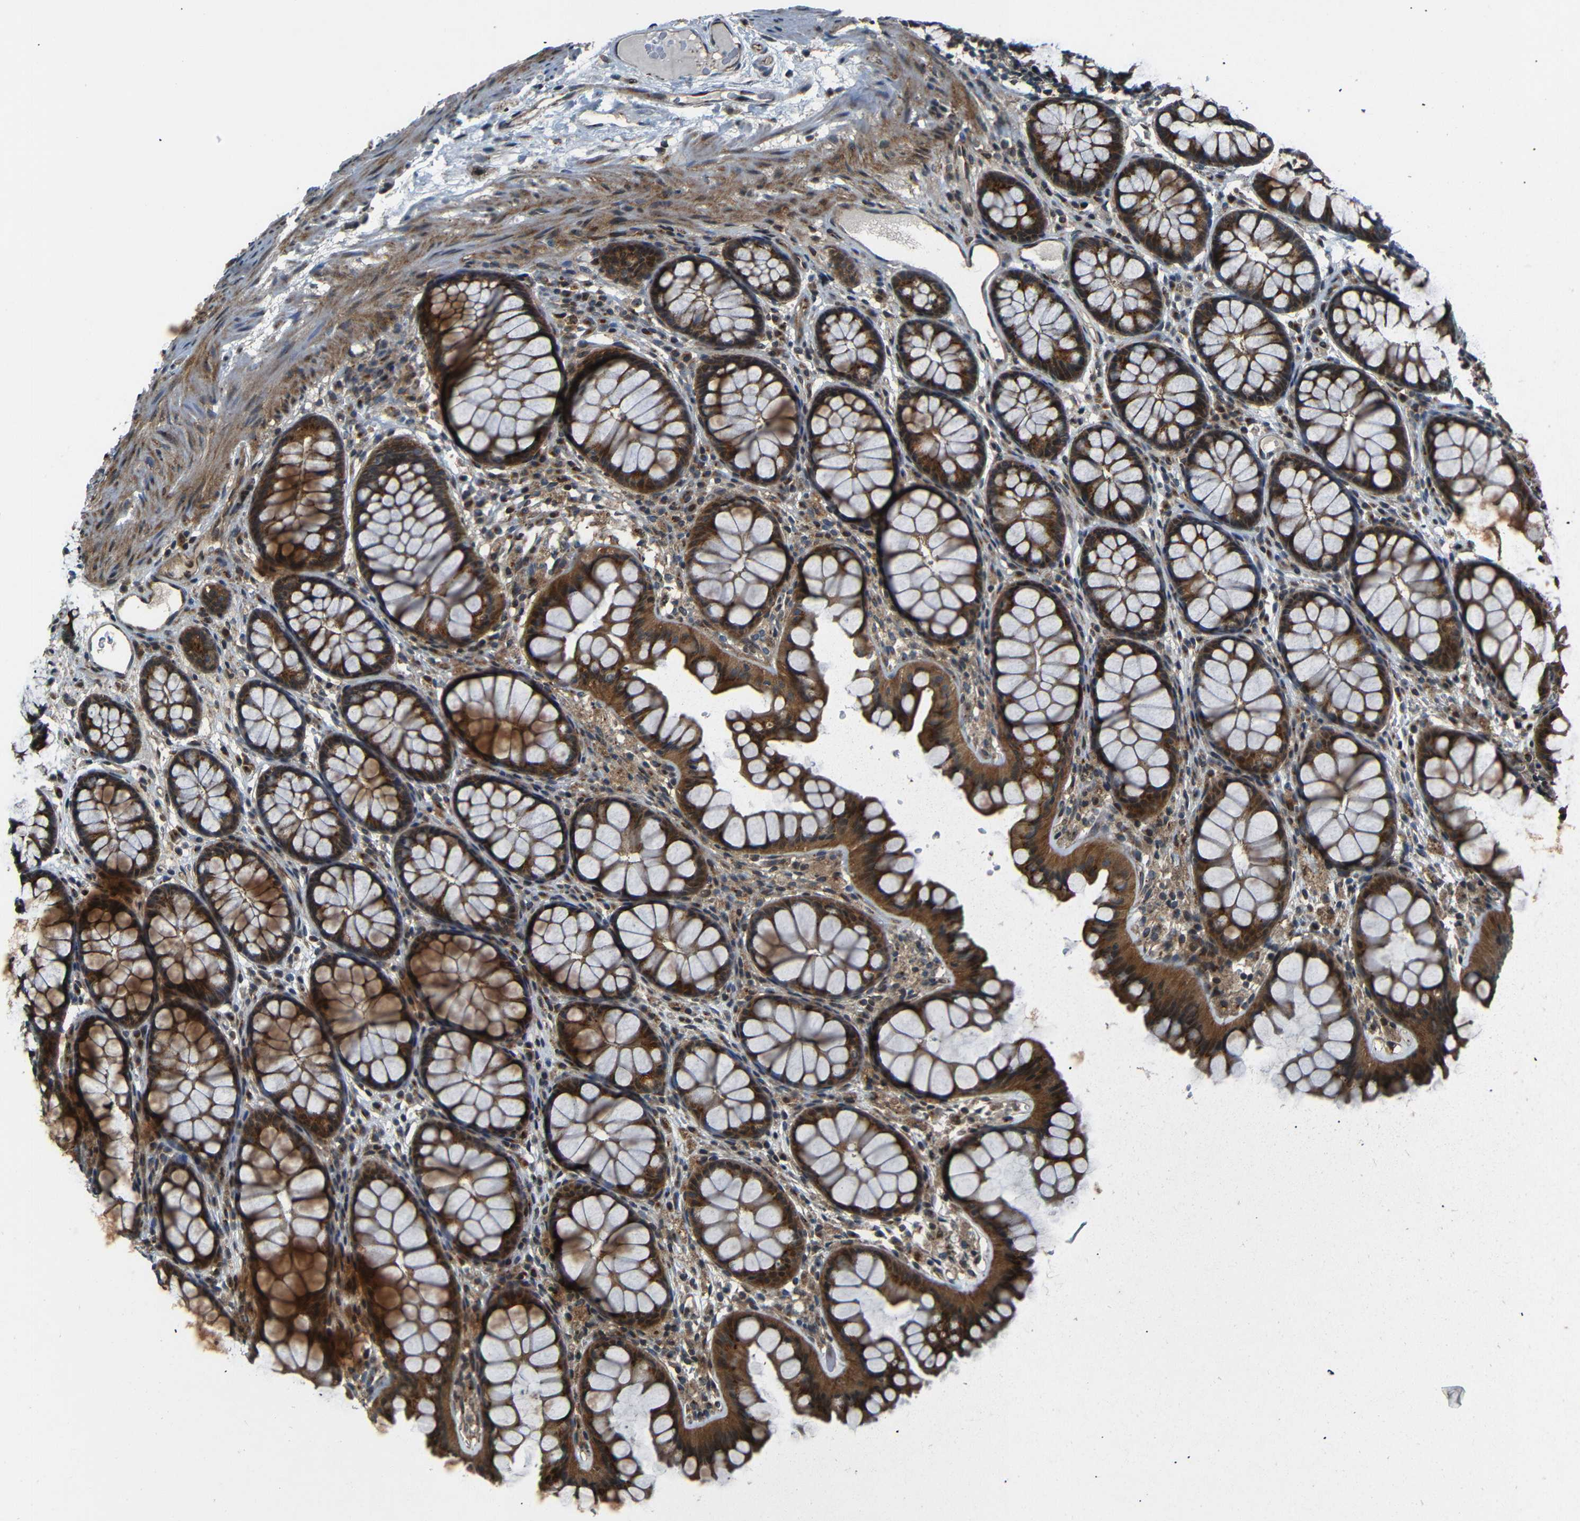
{"staining": {"intensity": "moderate", "quantity": ">75%", "location": "cytoplasmic/membranous,nuclear"}, "tissue": "colon", "cell_type": "Endothelial cells", "image_type": "normal", "snomed": [{"axis": "morphology", "description": "Normal tissue, NOS"}, {"axis": "topography", "description": "Colon"}], "caption": "Brown immunohistochemical staining in normal human colon shows moderate cytoplasmic/membranous,nuclear expression in about >75% of endothelial cells. The protein of interest is stained brown, and the nuclei are stained in blue (DAB IHC with brightfield microscopy, high magnification).", "gene": "AKAP9", "patient": {"sex": "female", "age": 55}}